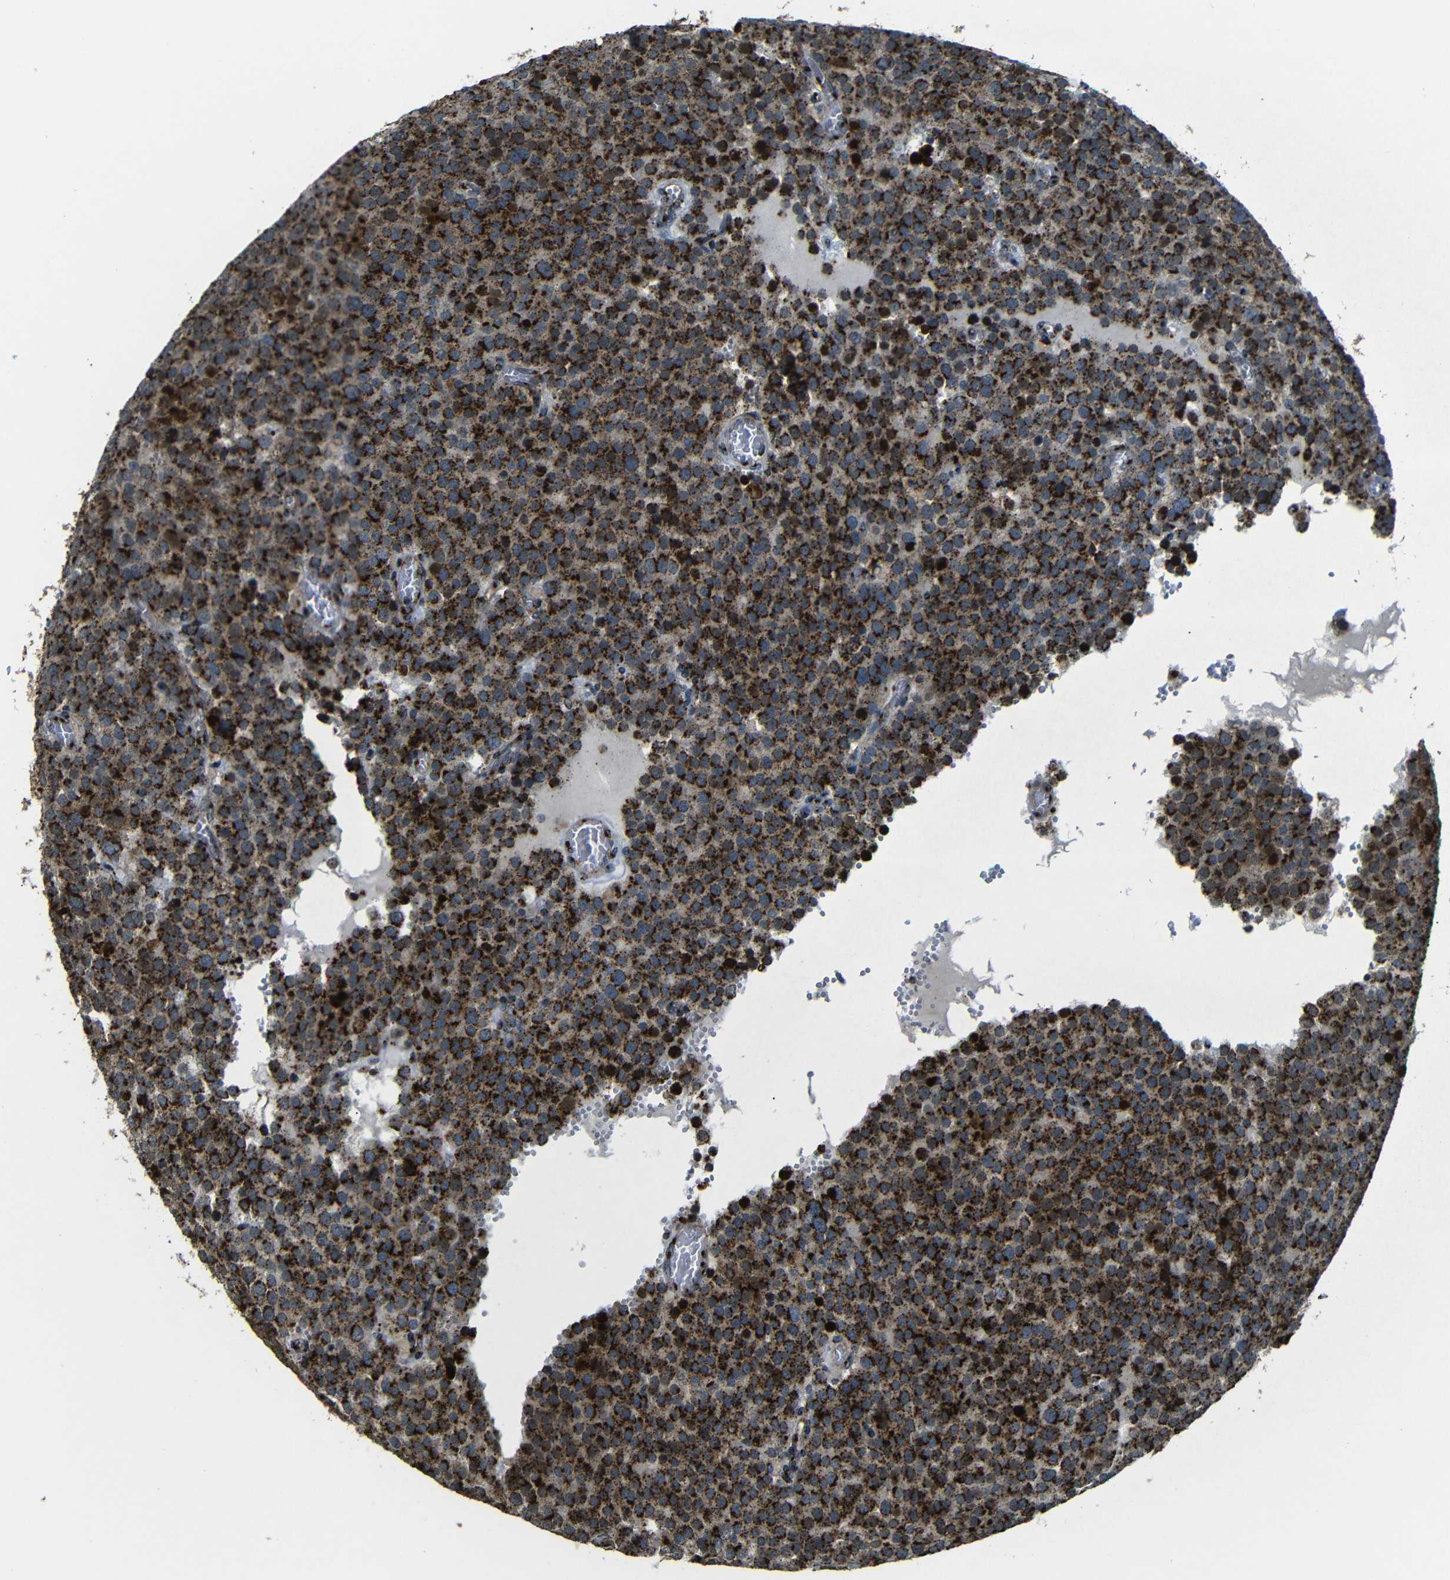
{"staining": {"intensity": "strong", "quantity": ">75%", "location": "cytoplasmic/membranous"}, "tissue": "testis cancer", "cell_type": "Tumor cells", "image_type": "cancer", "snomed": [{"axis": "morphology", "description": "Normal tissue, NOS"}, {"axis": "morphology", "description": "Seminoma, NOS"}, {"axis": "topography", "description": "Testis"}], "caption": "Brown immunohistochemical staining in testis cancer displays strong cytoplasmic/membranous positivity in about >75% of tumor cells.", "gene": "TGOLN2", "patient": {"sex": "male", "age": 71}}